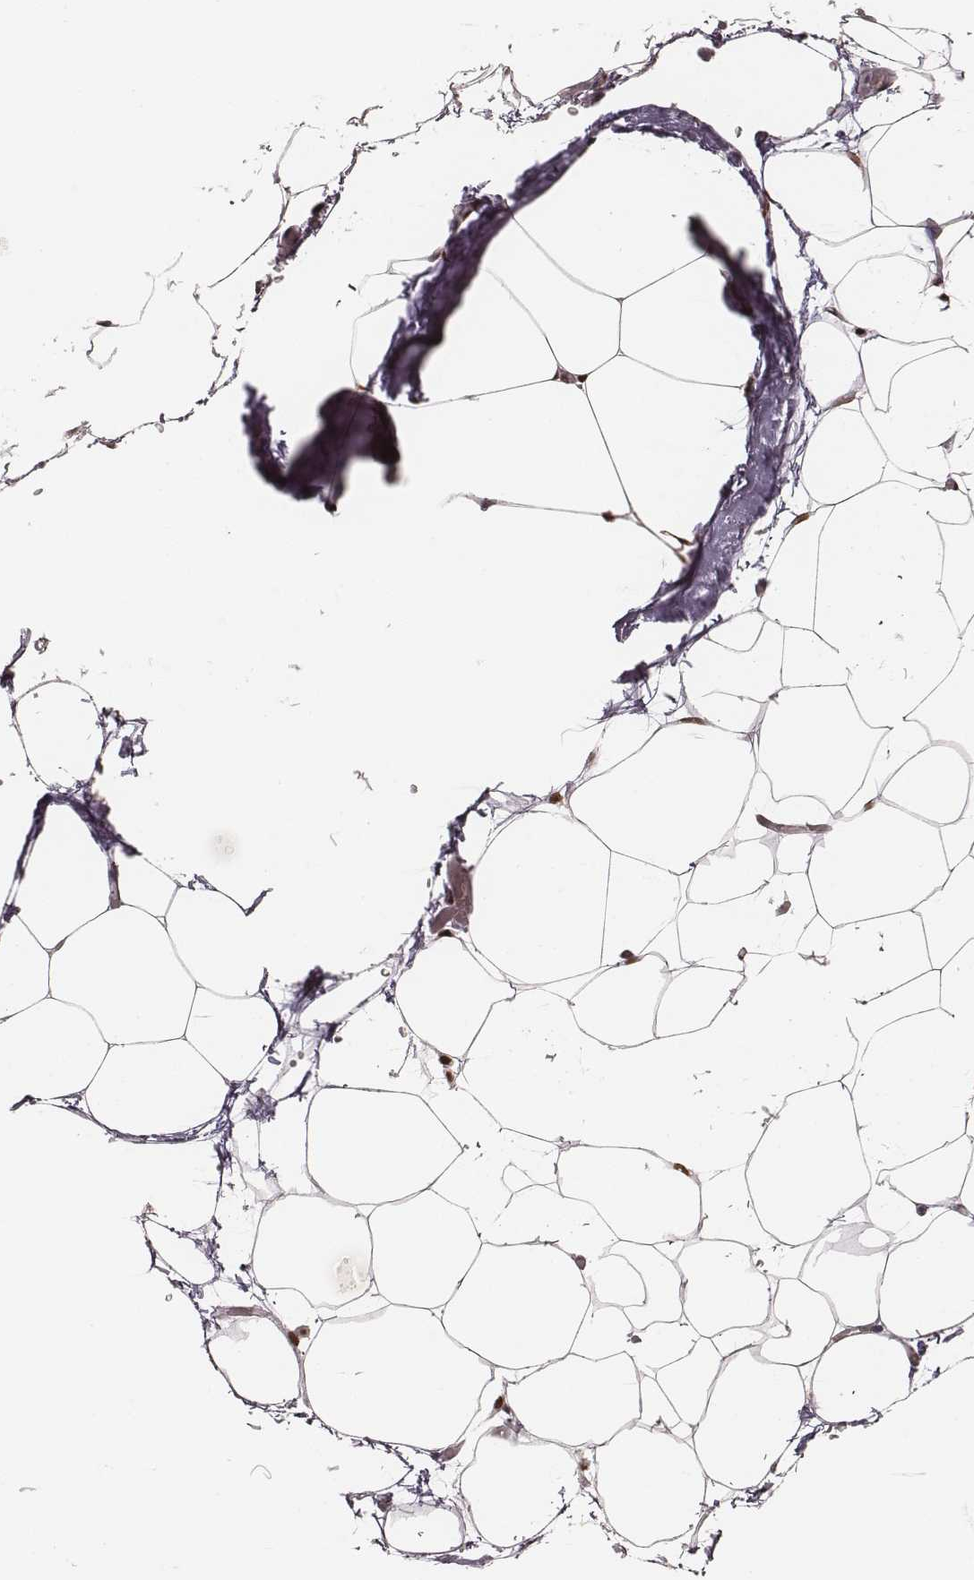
{"staining": {"intensity": "strong", "quantity": ">75%", "location": "nuclear"}, "tissue": "adipose tissue", "cell_type": "Adipocytes", "image_type": "normal", "snomed": [{"axis": "morphology", "description": "Normal tissue, NOS"}, {"axis": "topography", "description": "Adipose tissue"}], "caption": "Protein expression by immunohistochemistry shows strong nuclear staining in about >75% of adipocytes in normal adipose tissue. The protein is stained brown, and the nuclei are stained in blue (DAB IHC with brightfield microscopy, high magnification).", "gene": "PARP1", "patient": {"sex": "male", "age": 57}}